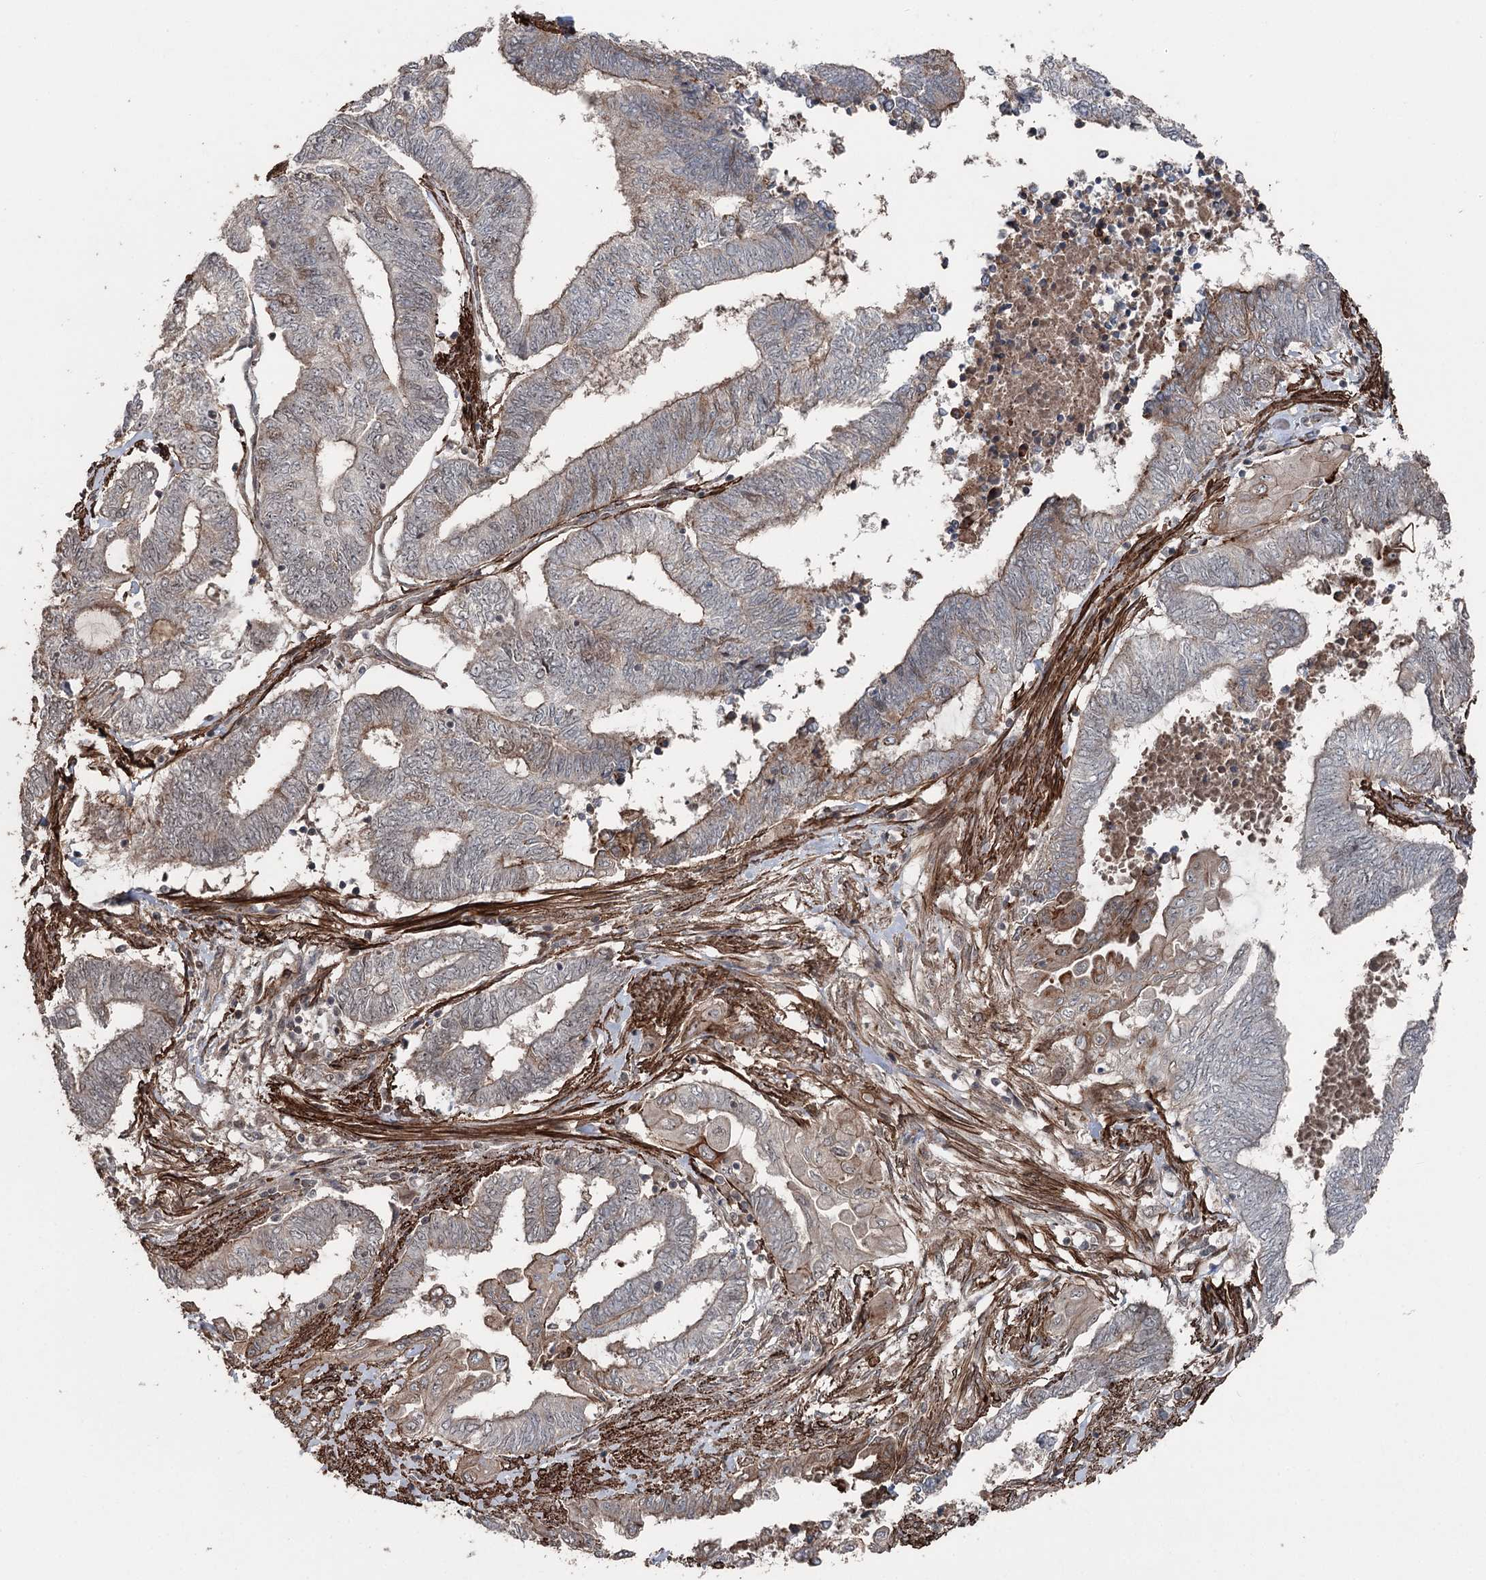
{"staining": {"intensity": "moderate", "quantity": "25%-75%", "location": "cytoplasmic/membranous"}, "tissue": "endometrial cancer", "cell_type": "Tumor cells", "image_type": "cancer", "snomed": [{"axis": "morphology", "description": "Adenocarcinoma, NOS"}, {"axis": "topography", "description": "Uterus"}, {"axis": "topography", "description": "Endometrium"}], "caption": "Protein analysis of endometrial cancer tissue shows moderate cytoplasmic/membranous staining in approximately 25%-75% of tumor cells.", "gene": "CCDC82", "patient": {"sex": "female", "age": 70}}